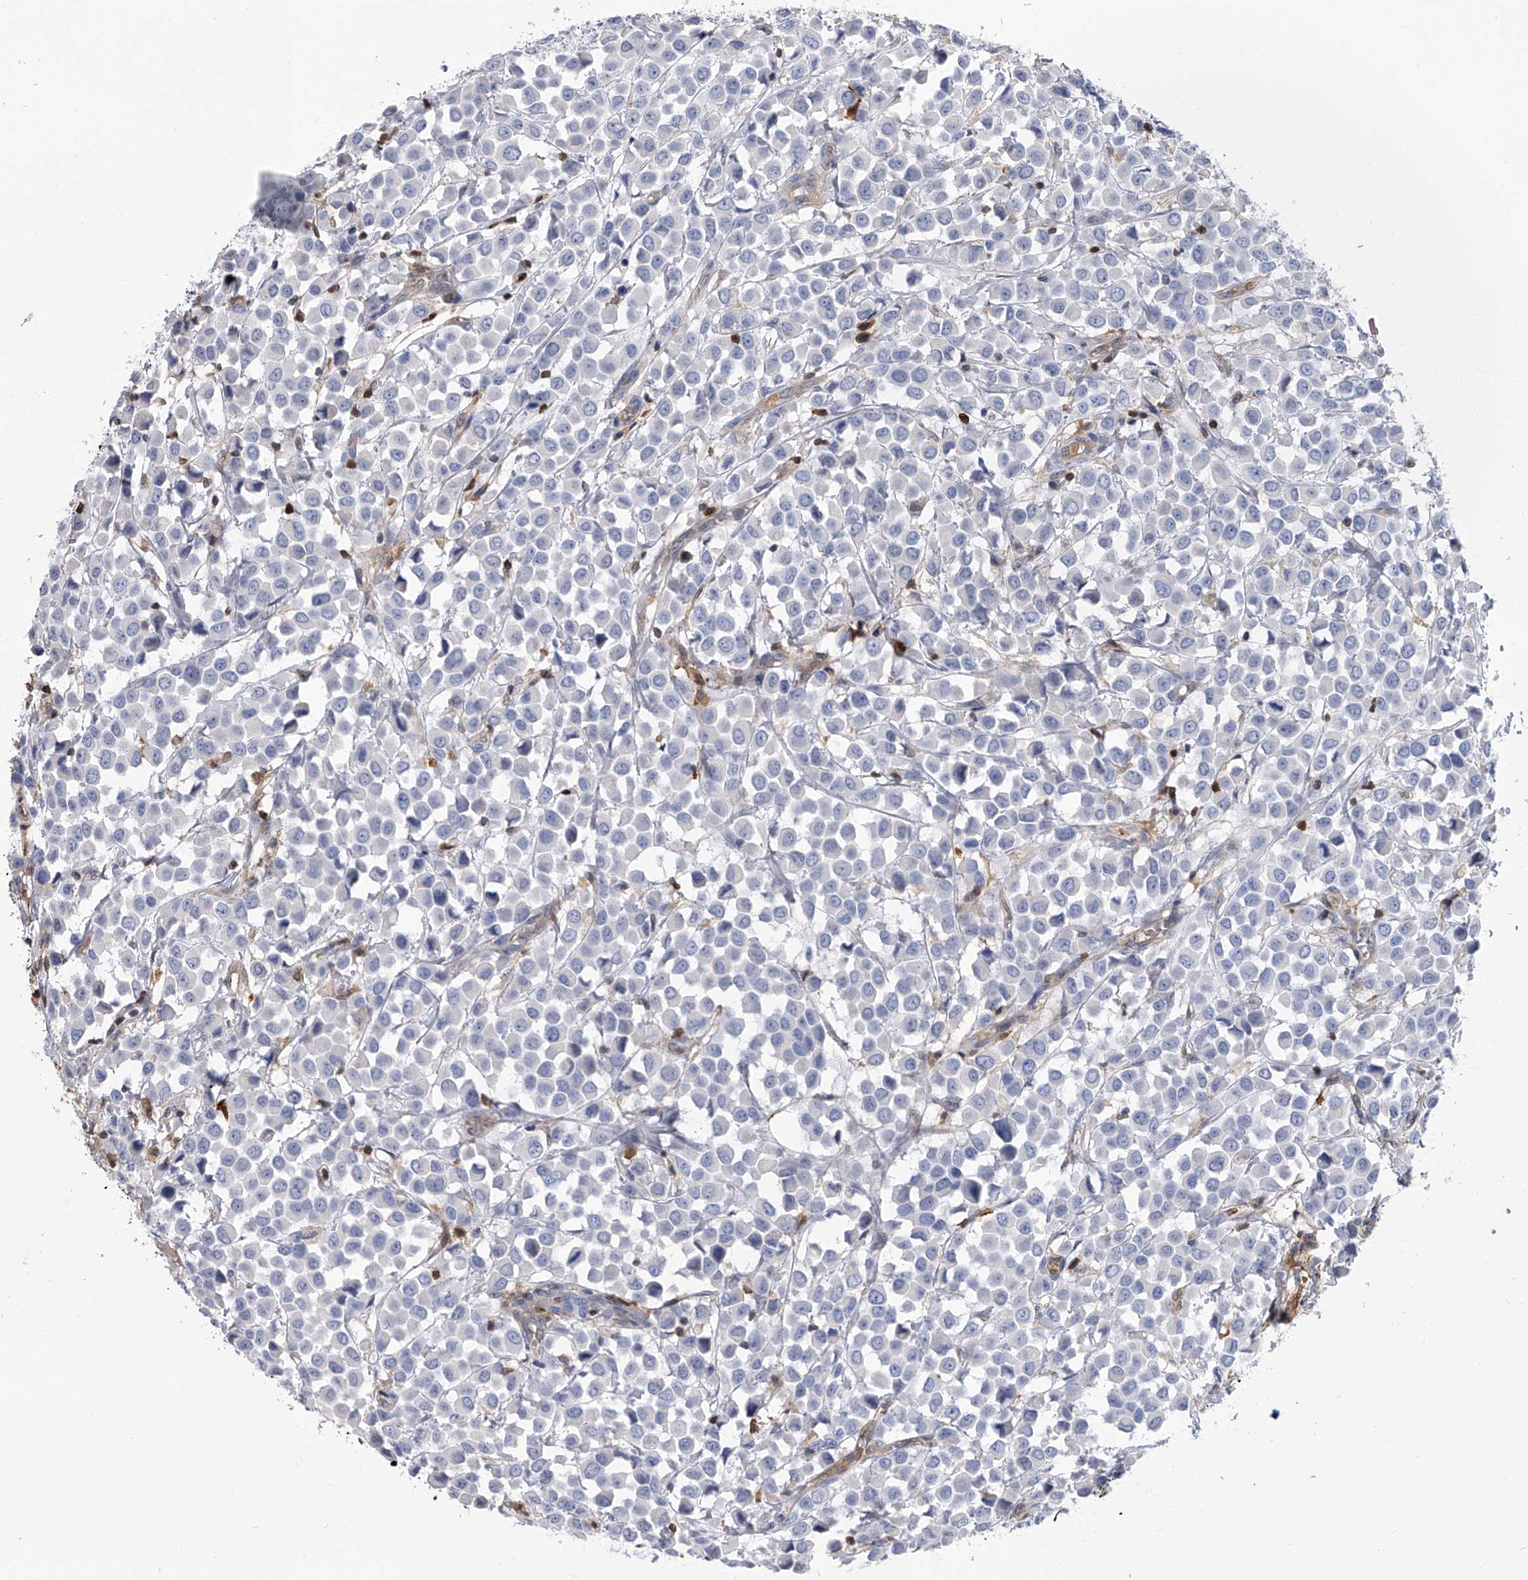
{"staining": {"intensity": "negative", "quantity": "none", "location": "none"}, "tissue": "breast cancer", "cell_type": "Tumor cells", "image_type": "cancer", "snomed": [{"axis": "morphology", "description": "Duct carcinoma"}, {"axis": "topography", "description": "Breast"}], "caption": "An immunohistochemistry (IHC) image of breast cancer (intraductal carcinoma) is shown. There is no staining in tumor cells of breast cancer (intraductal carcinoma). (DAB (3,3'-diaminobenzidine) immunohistochemistry, high magnification).", "gene": "SERPINB9", "patient": {"sex": "female", "age": 61}}